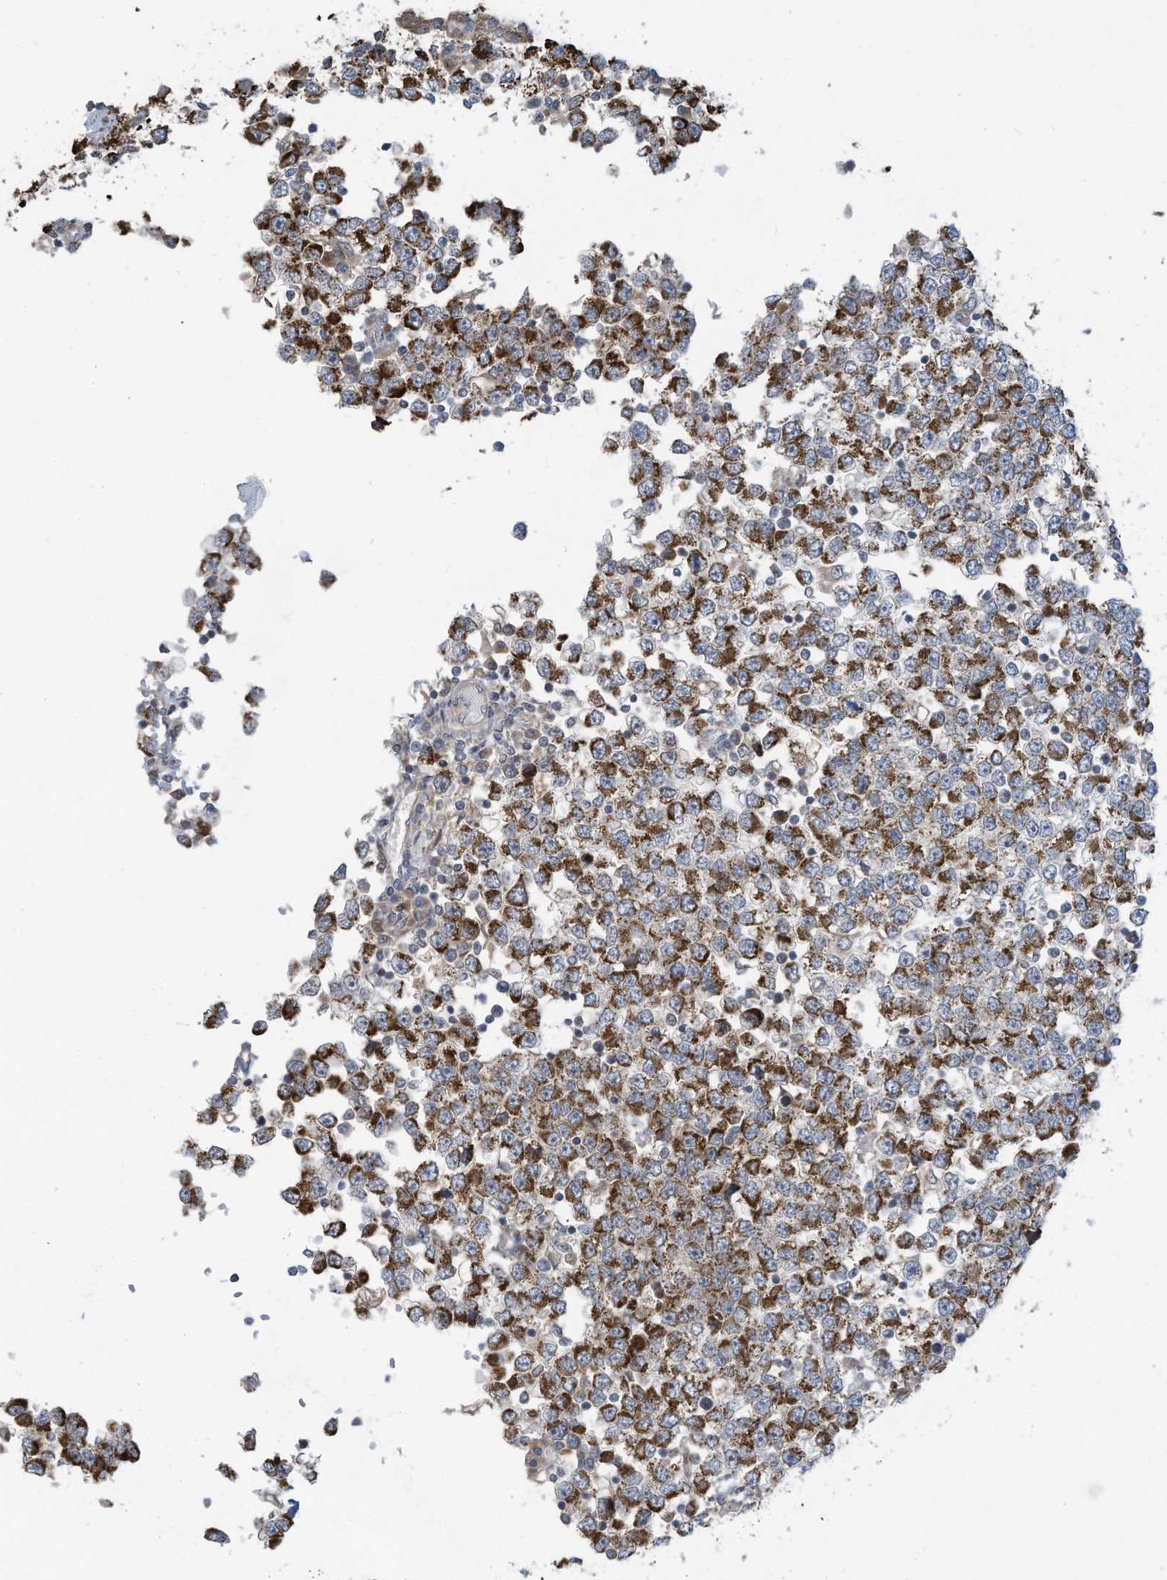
{"staining": {"intensity": "strong", "quantity": ">75%", "location": "cytoplasmic/membranous"}, "tissue": "testis cancer", "cell_type": "Tumor cells", "image_type": "cancer", "snomed": [{"axis": "morphology", "description": "Seminoma, NOS"}, {"axis": "topography", "description": "Testis"}], "caption": "Strong cytoplasmic/membranous expression for a protein is seen in approximately >75% of tumor cells of testis cancer (seminoma) using IHC.", "gene": "SCGB1D2", "patient": {"sex": "male", "age": 65}}